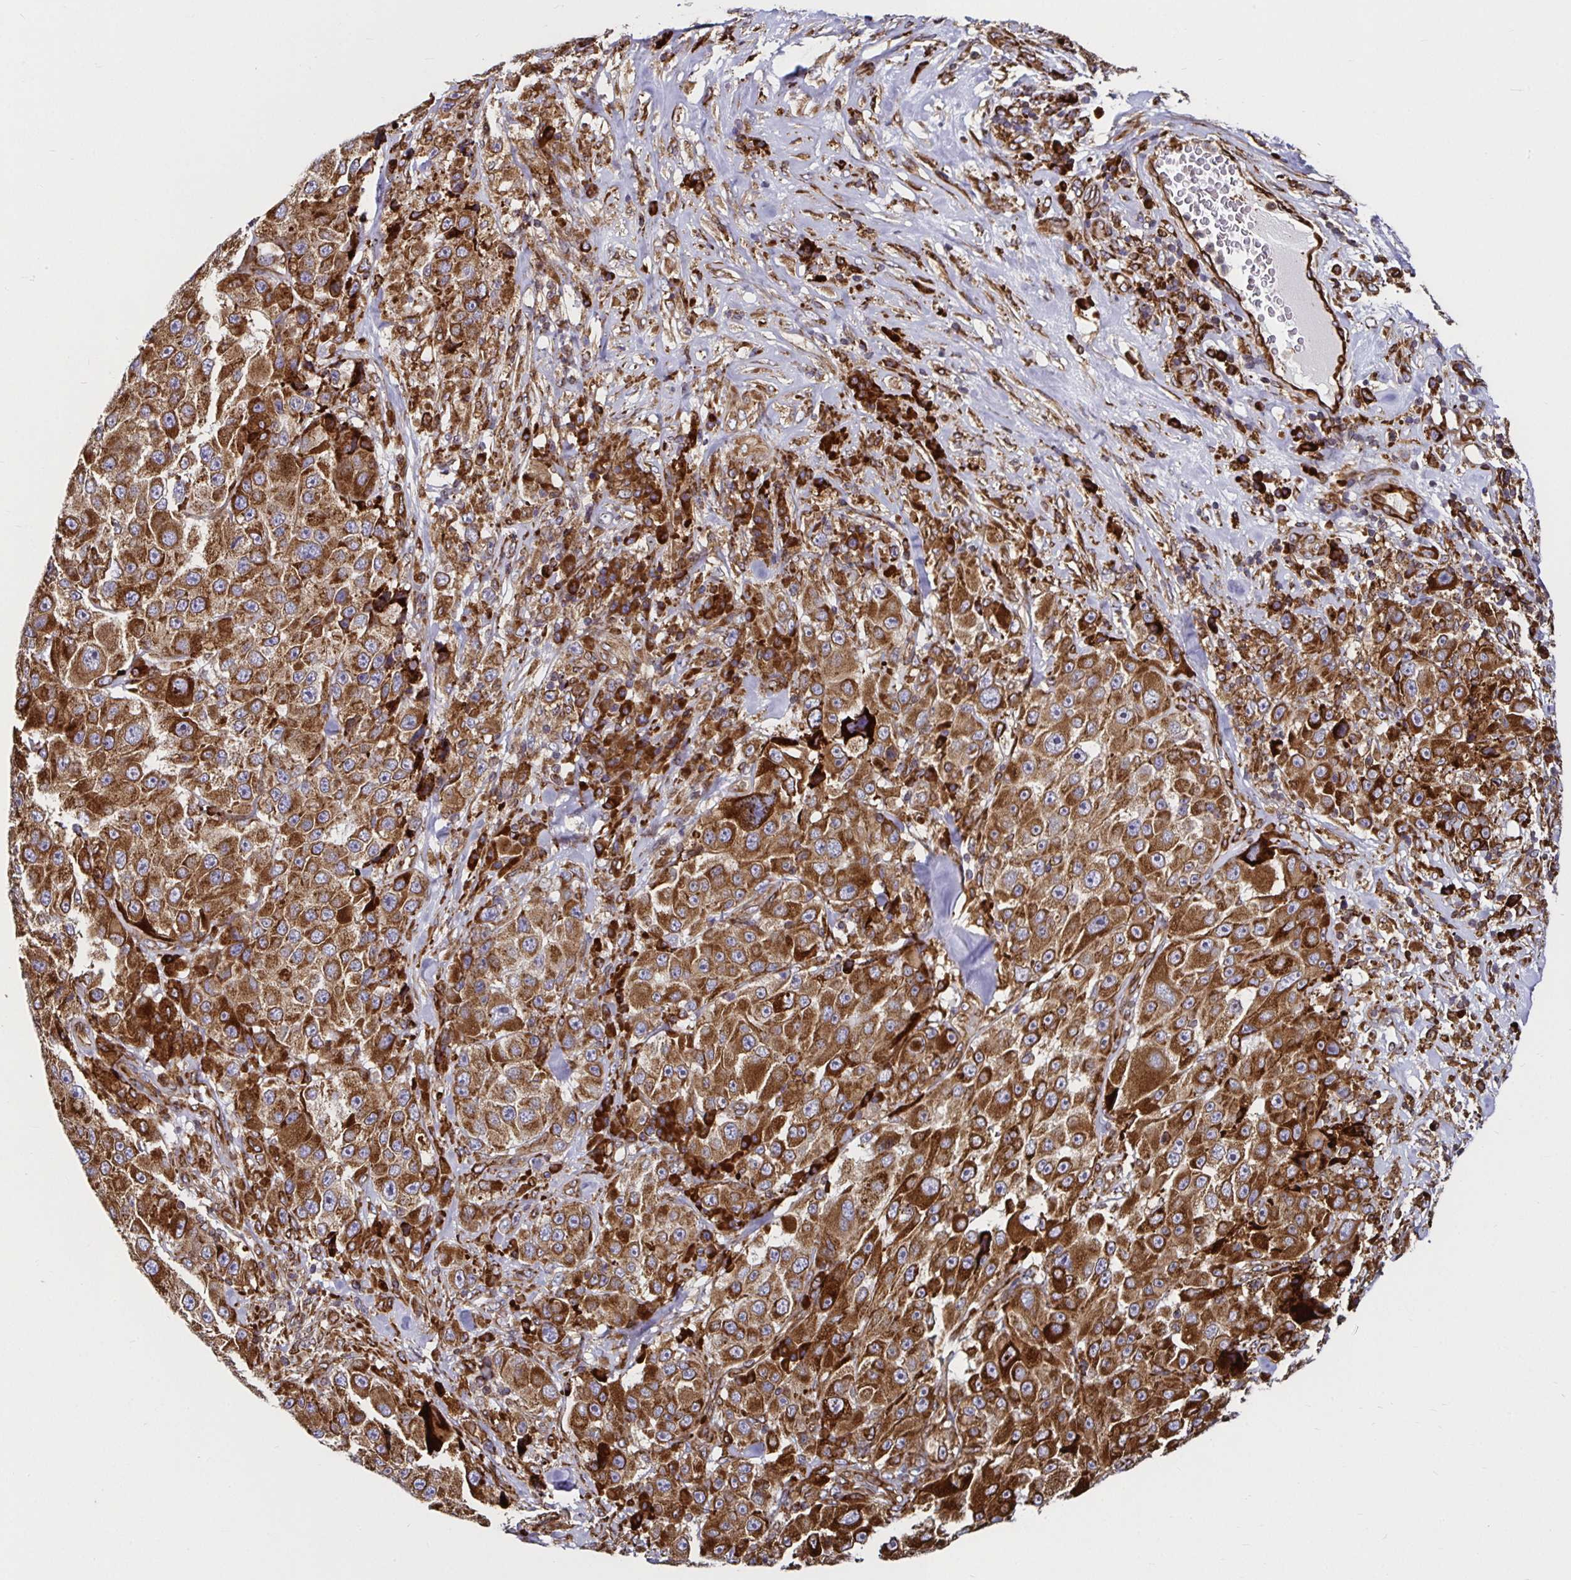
{"staining": {"intensity": "strong", "quantity": ">75%", "location": "cytoplasmic/membranous"}, "tissue": "melanoma", "cell_type": "Tumor cells", "image_type": "cancer", "snomed": [{"axis": "morphology", "description": "Malignant melanoma, Metastatic site"}, {"axis": "topography", "description": "Lymph node"}], "caption": "Strong cytoplasmic/membranous expression for a protein is seen in approximately >75% of tumor cells of melanoma using immunohistochemistry.", "gene": "SMYD3", "patient": {"sex": "male", "age": 62}}